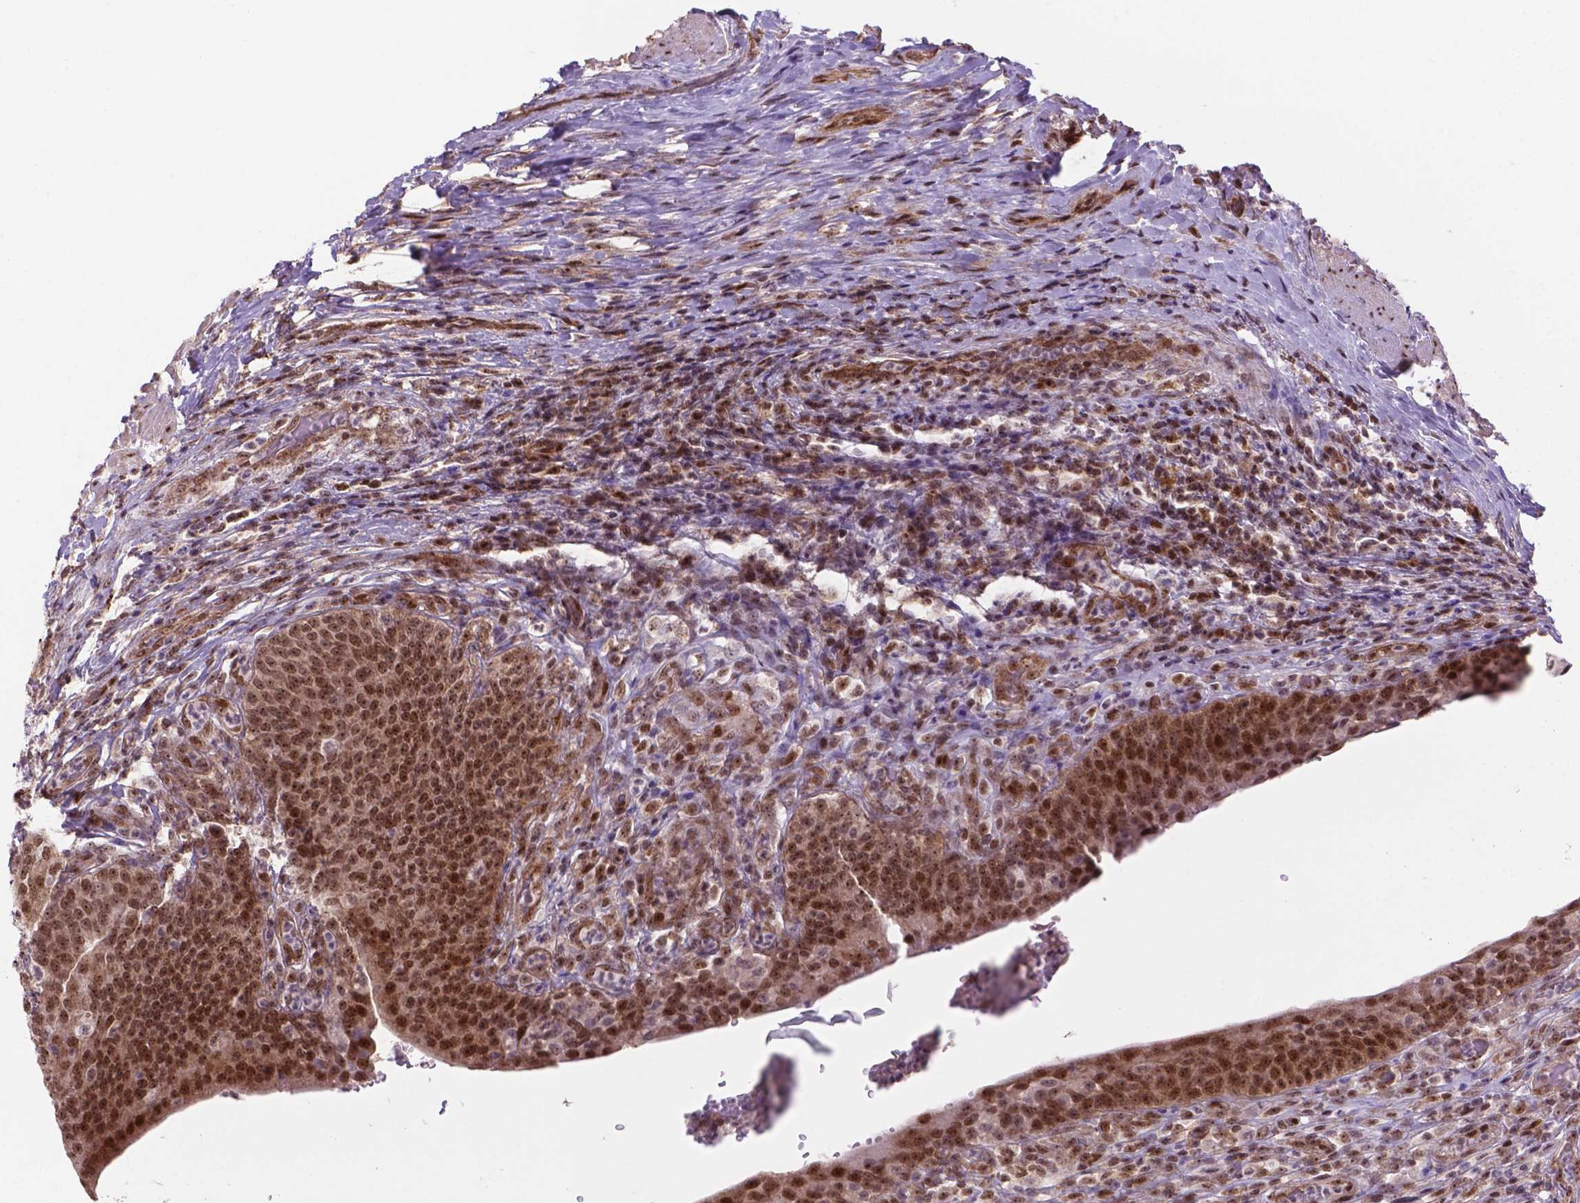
{"staining": {"intensity": "strong", "quantity": ">75%", "location": "nuclear"}, "tissue": "urinary bladder", "cell_type": "Urothelial cells", "image_type": "normal", "snomed": [{"axis": "morphology", "description": "Normal tissue, NOS"}, {"axis": "topography", "description": "Urinary bladder"}, {"axis": "topography", "description": "Peripheral nerve tissue"}], "caption": "Protein expression analysis of normal urinary bladder reveals strong nuclear positivity in approximately >75% of urothelial cells.", "gene": "CSNK2A1", "patient": {"sex": "male", "age": 66}}